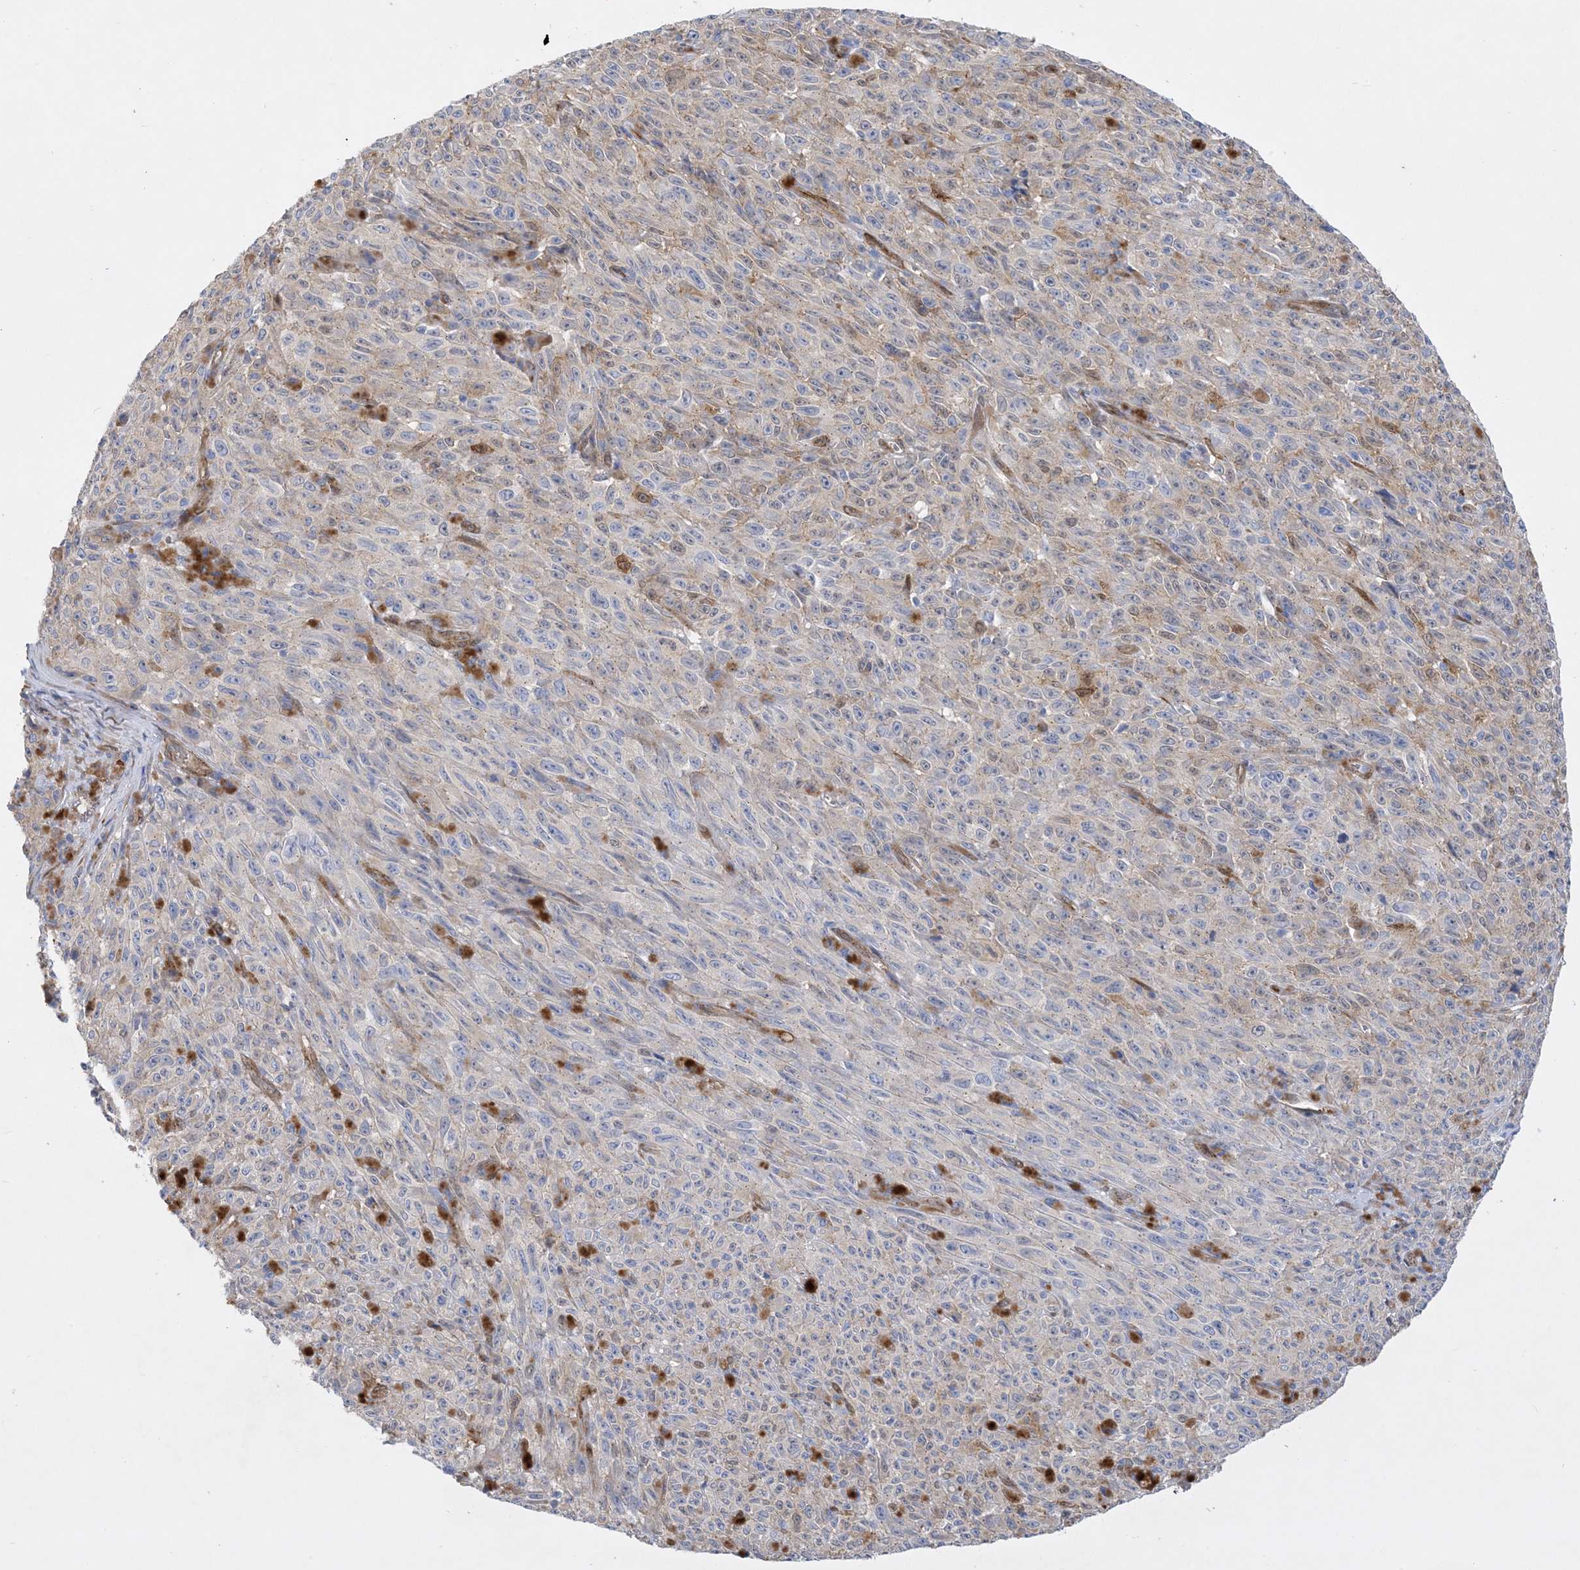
{"staining": {"intensity": "negative", "quantity": "none", "location": "none"}, "tissue": "melanoma", "cell_type": "Tumor cells", "image_type": "cancer", "snomed": [{"axis": "morphology", "description": "Malignant melanoma, NOS"}, {"axis": "topography", "description": "Skin"}], "caption": "Human melanoma stained for a protein using immunohistochemistry demonstrates no positivity in tumor cells.", "gene": "RBMS3", "patient": {"sex": "female", "age": 82}}